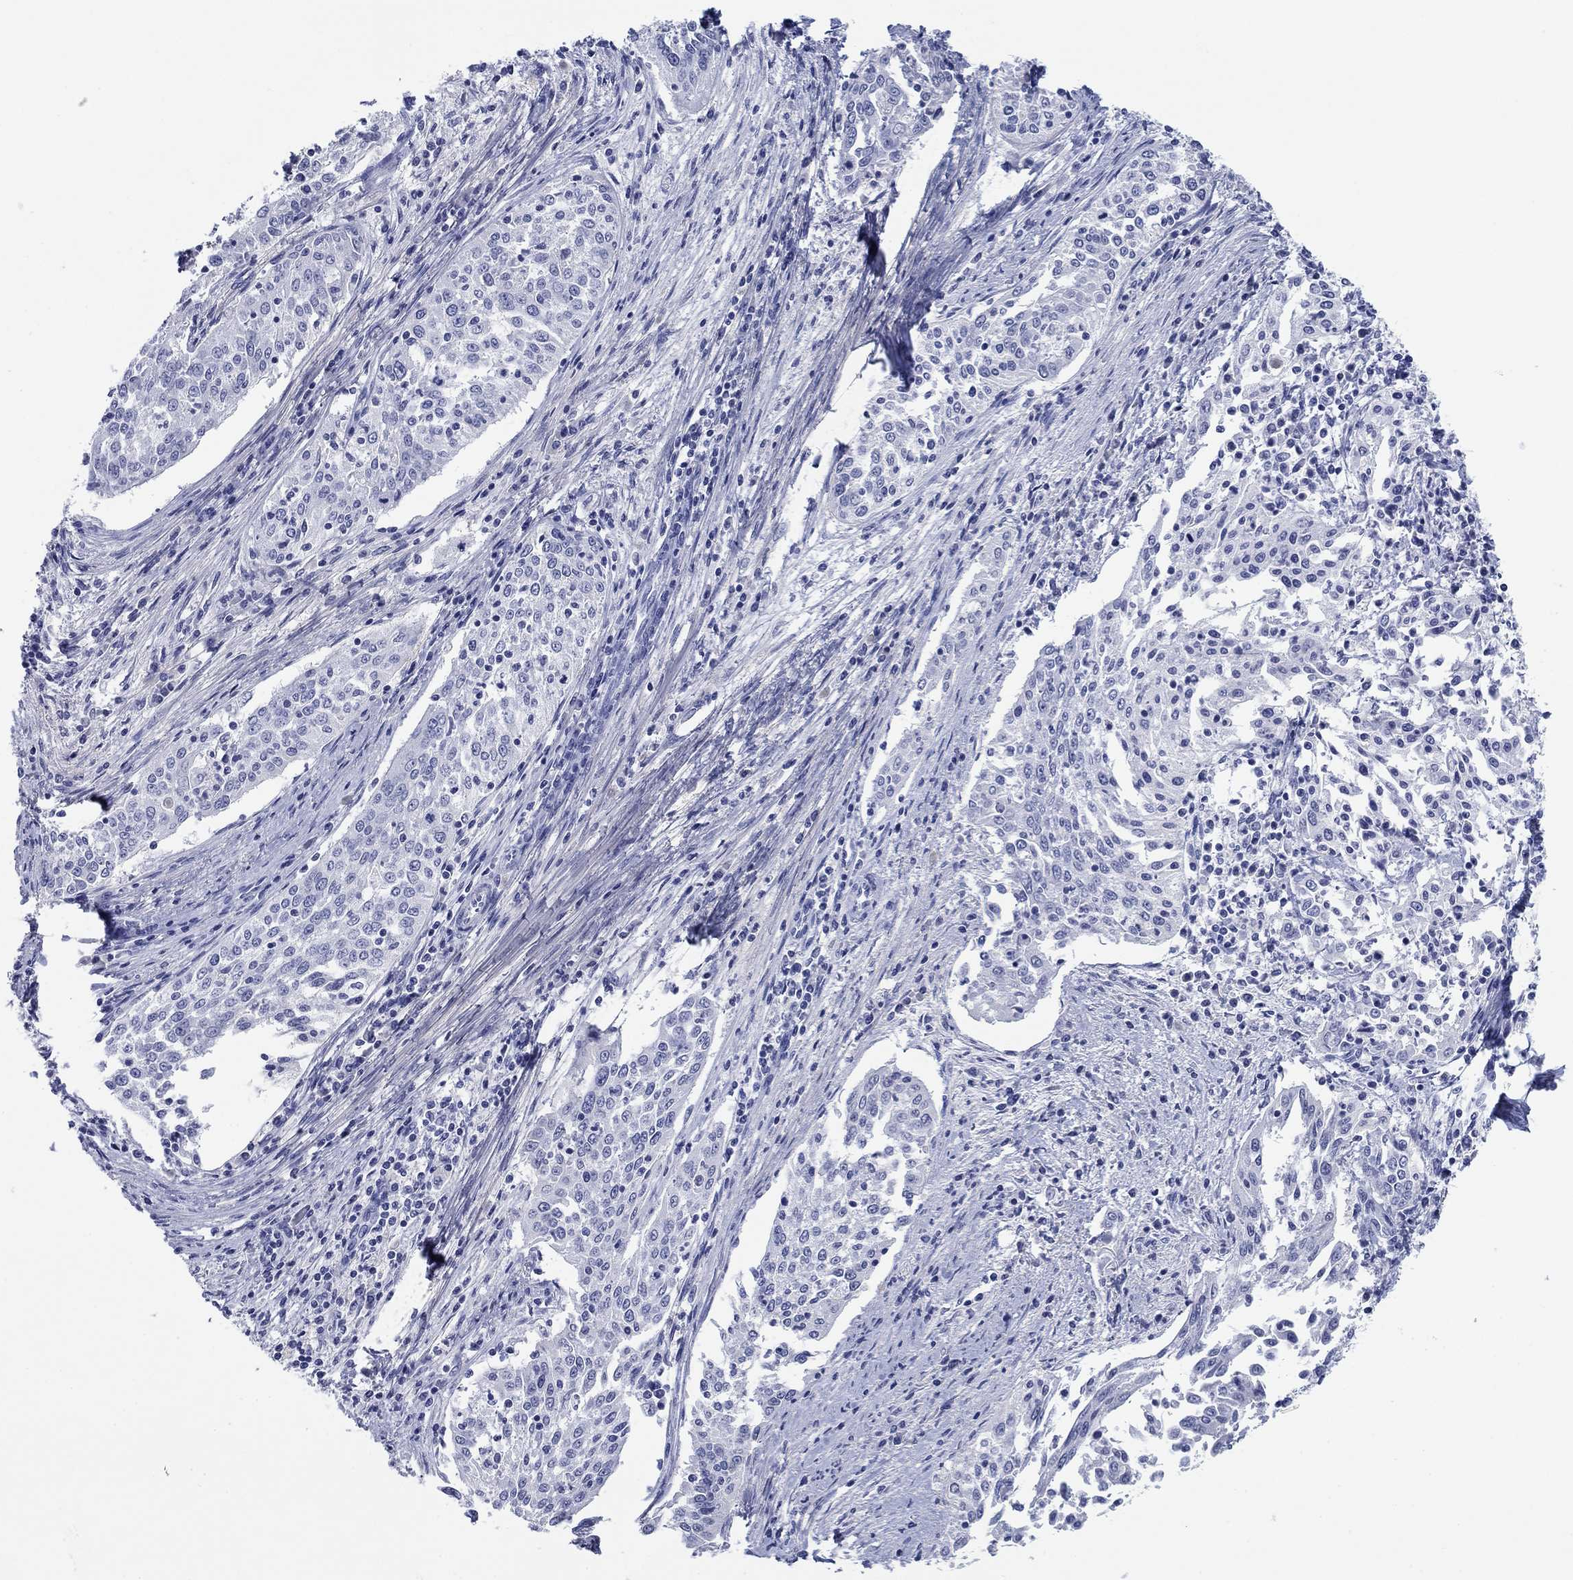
{"staining": {"intensity": "negative", "quantity": "none", "location": "none"}, "tissue": "cervical cancer", "cell_type": "Tumor cells", "image_type": "cancer", "snomed": [{"axis": "morphology", "description": "Squamous cell carcinoma, NOS"}, {"axis": "topography", "description": "Cervix"}], "caption": "Protein analysis of cervical cancer (squamous cell carcinoma) exhibits no significant expression in tumor cells. (Stains: DAB immunohistochemistry (IHC) with hematoxylin counter stain, Microscopy: brightfield microscopy at high magnification).", "gene": "PDYN", "patient": {"sex": "female", "age": 41}}